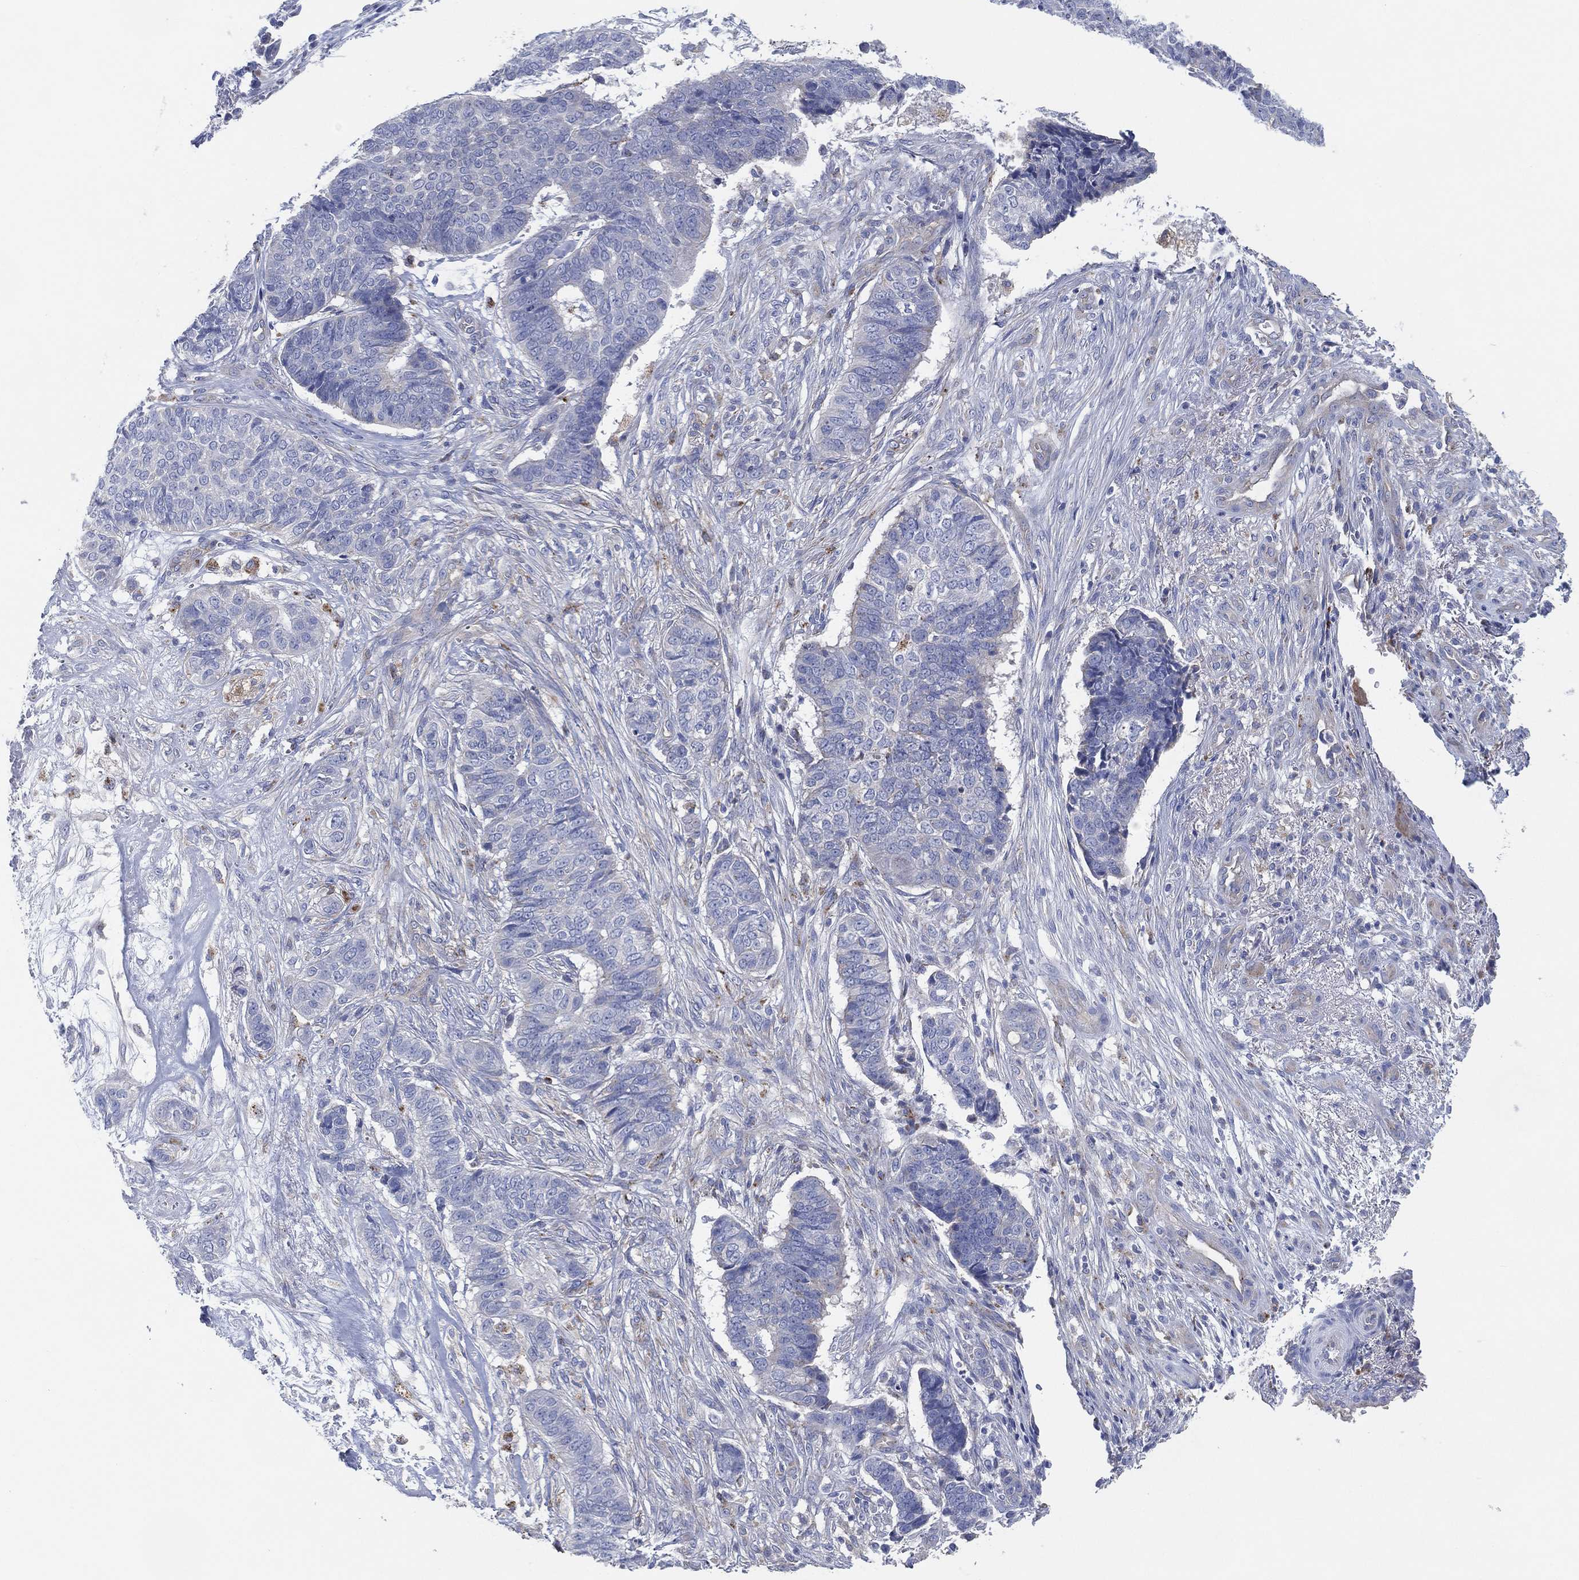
{"staining": {"intensity": "negative", "quantity": "none", "location": "none"}, "tissue": "skin cancer", "cell_type": "Tumor cells", "image_type": "cancer", "snomed": [{"axis": "morphology", "description": "Basal cell carcinoma"}, {"axis": "topography", "description": "Skin"}], "caption": "A high-resolution photomicrograph shows immunohistochemistry staining of basal cell carcinoma (skin), which demonstrates no significant staining in tumor cells. (Stains: DAB (3,3'-diaminobenzidine) IHC with hematoxylin counter stain, Microscopy: brightfield microscopy at high magnification).", "gene": "GALNS", "patient": {"sex": "male", "age": 86}}